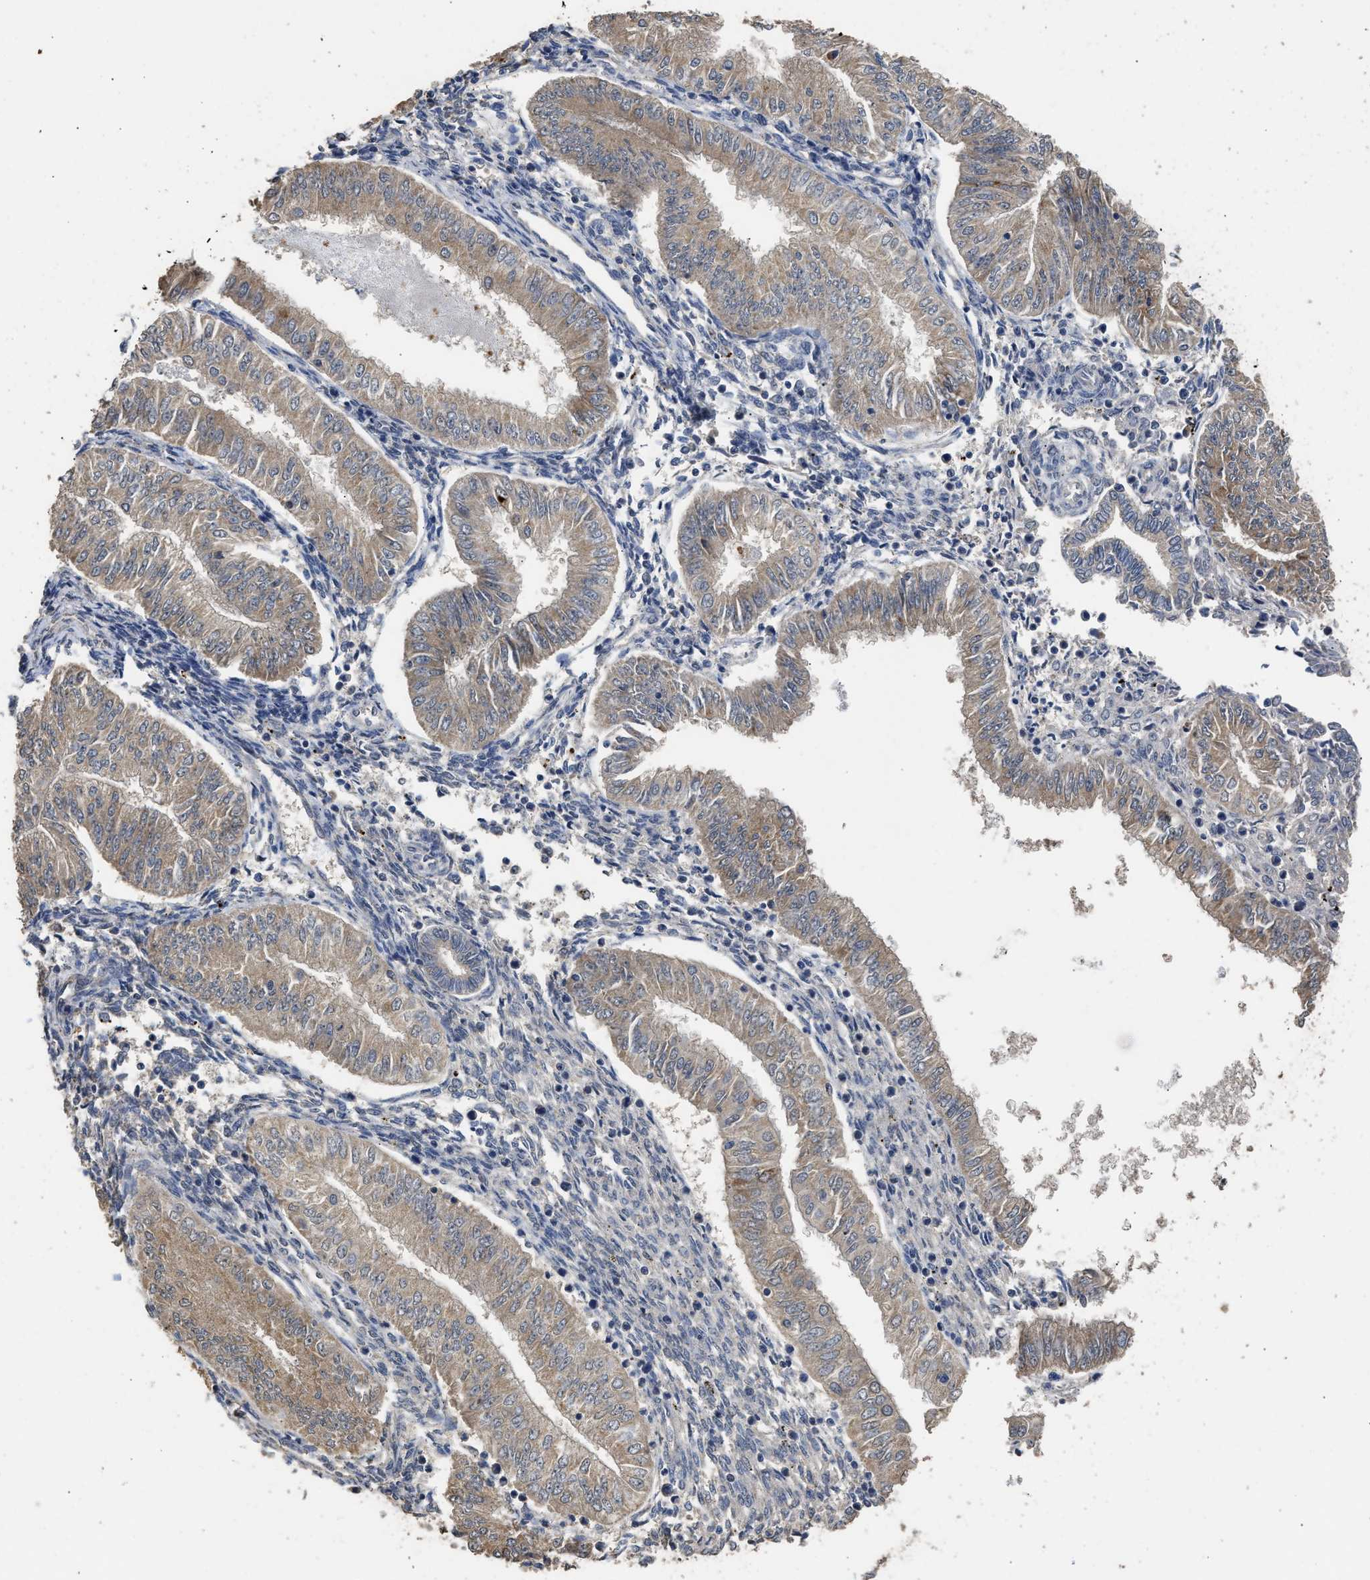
{"staining": {"intensity": "moderate", "quantity": ">75%", "location": "cytoplasmic/membranous"}, "tissue": "endometrial cancer", "cell_type": "Tumor cells", "image_type": "cancer", "snomed": [{"axis": "morphology", "description": "Normal tissue, NOS"}, {"axis": "morphology", "description": "Adenocarcinoma, NOS"}, {"axis": "topography", "description": "Endometrium"}], "caption": "High-magnification brightfield microscopy of endometrial cancer (adenocarcinoma) stained with DAB (brown) and counterstained with hematoxylin (blue). tumor cells exhibit moderate cytoplasmic/membranous expression is identified in approximately>75% of cells.", "gene": "SPINT2", "patient": {"sex": "female", "age": 53}}